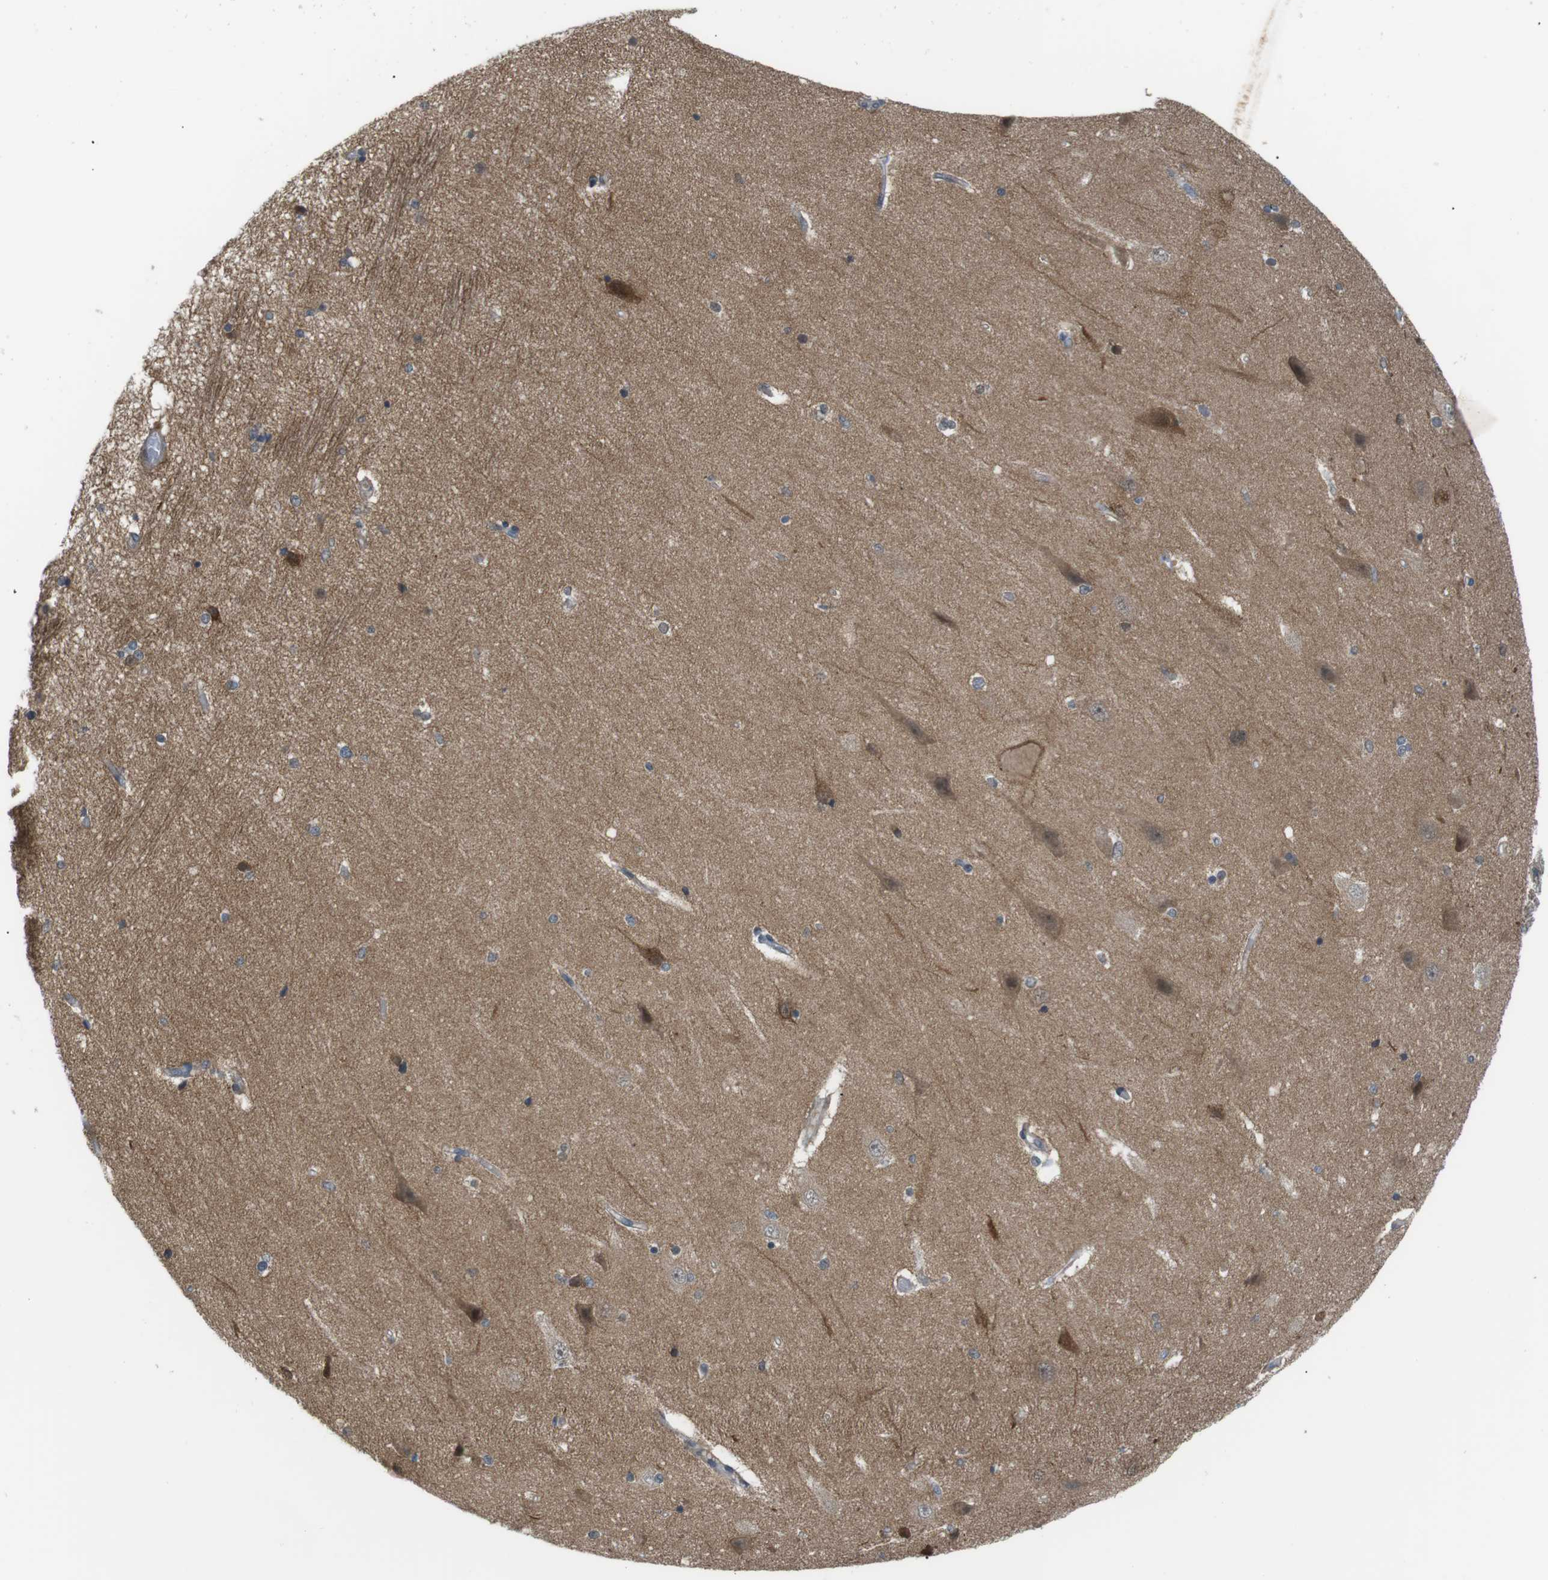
{"staining": {"intensity": "negative", "quantity": "none", "location": "none"}, "tissue": "hippocampus", "cell_type": "Glial cells", "image_type": "normal", "snomed": [{"axis": "morphology", "description": "Normal tissue, NOS"}, {"axis": "topography", "description": "Hippocampus"}], "caption": "IHC micrograph of benign hippocampus: human hippocampus stained with DAB exhibits no significant protein positivity in glial cells.", "gene": "RTN3", "patient": {"sex": "female", "age": 54}}